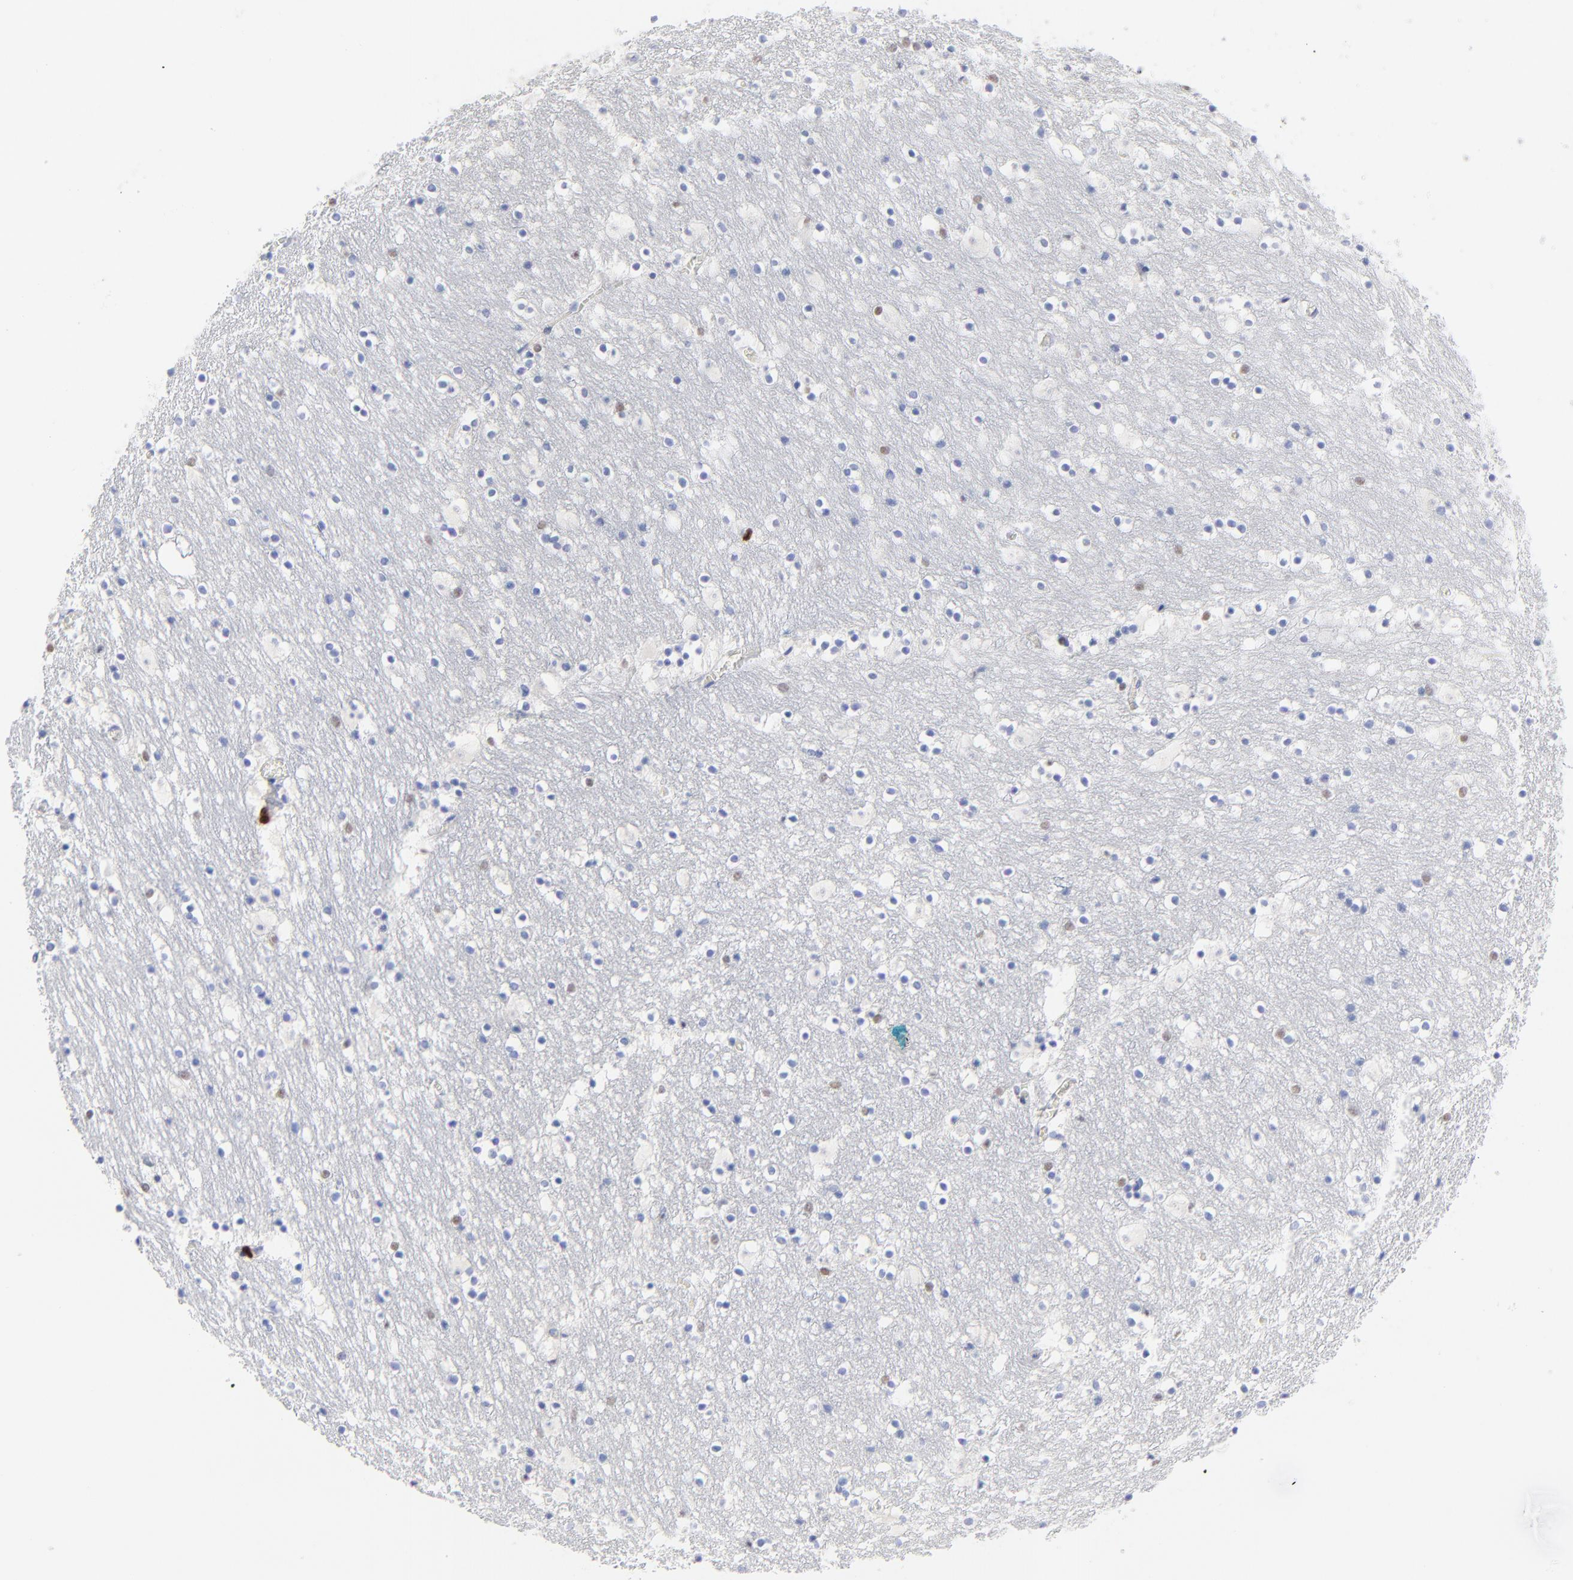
{"staining": {"intensity": "negative", "quantity": "none", "location": "none"}, "tissue": "caudate", "cell_type": "Glial cells", "image_type": "normal", "snomed": [{"axis": "morphology", "description": "Normal tissue, NOS"}, {"axis": "topography", "description": "Lateral ventricle wall"}], "caption": "Photomicrograph shows no significant protein expression in glial cells of normal caudate. (Immunohistochemistry (ihc), brightfield microscopy, high magnification).", "gene": "ZAP70", "patient": {"sex": "male", "age": 45}}